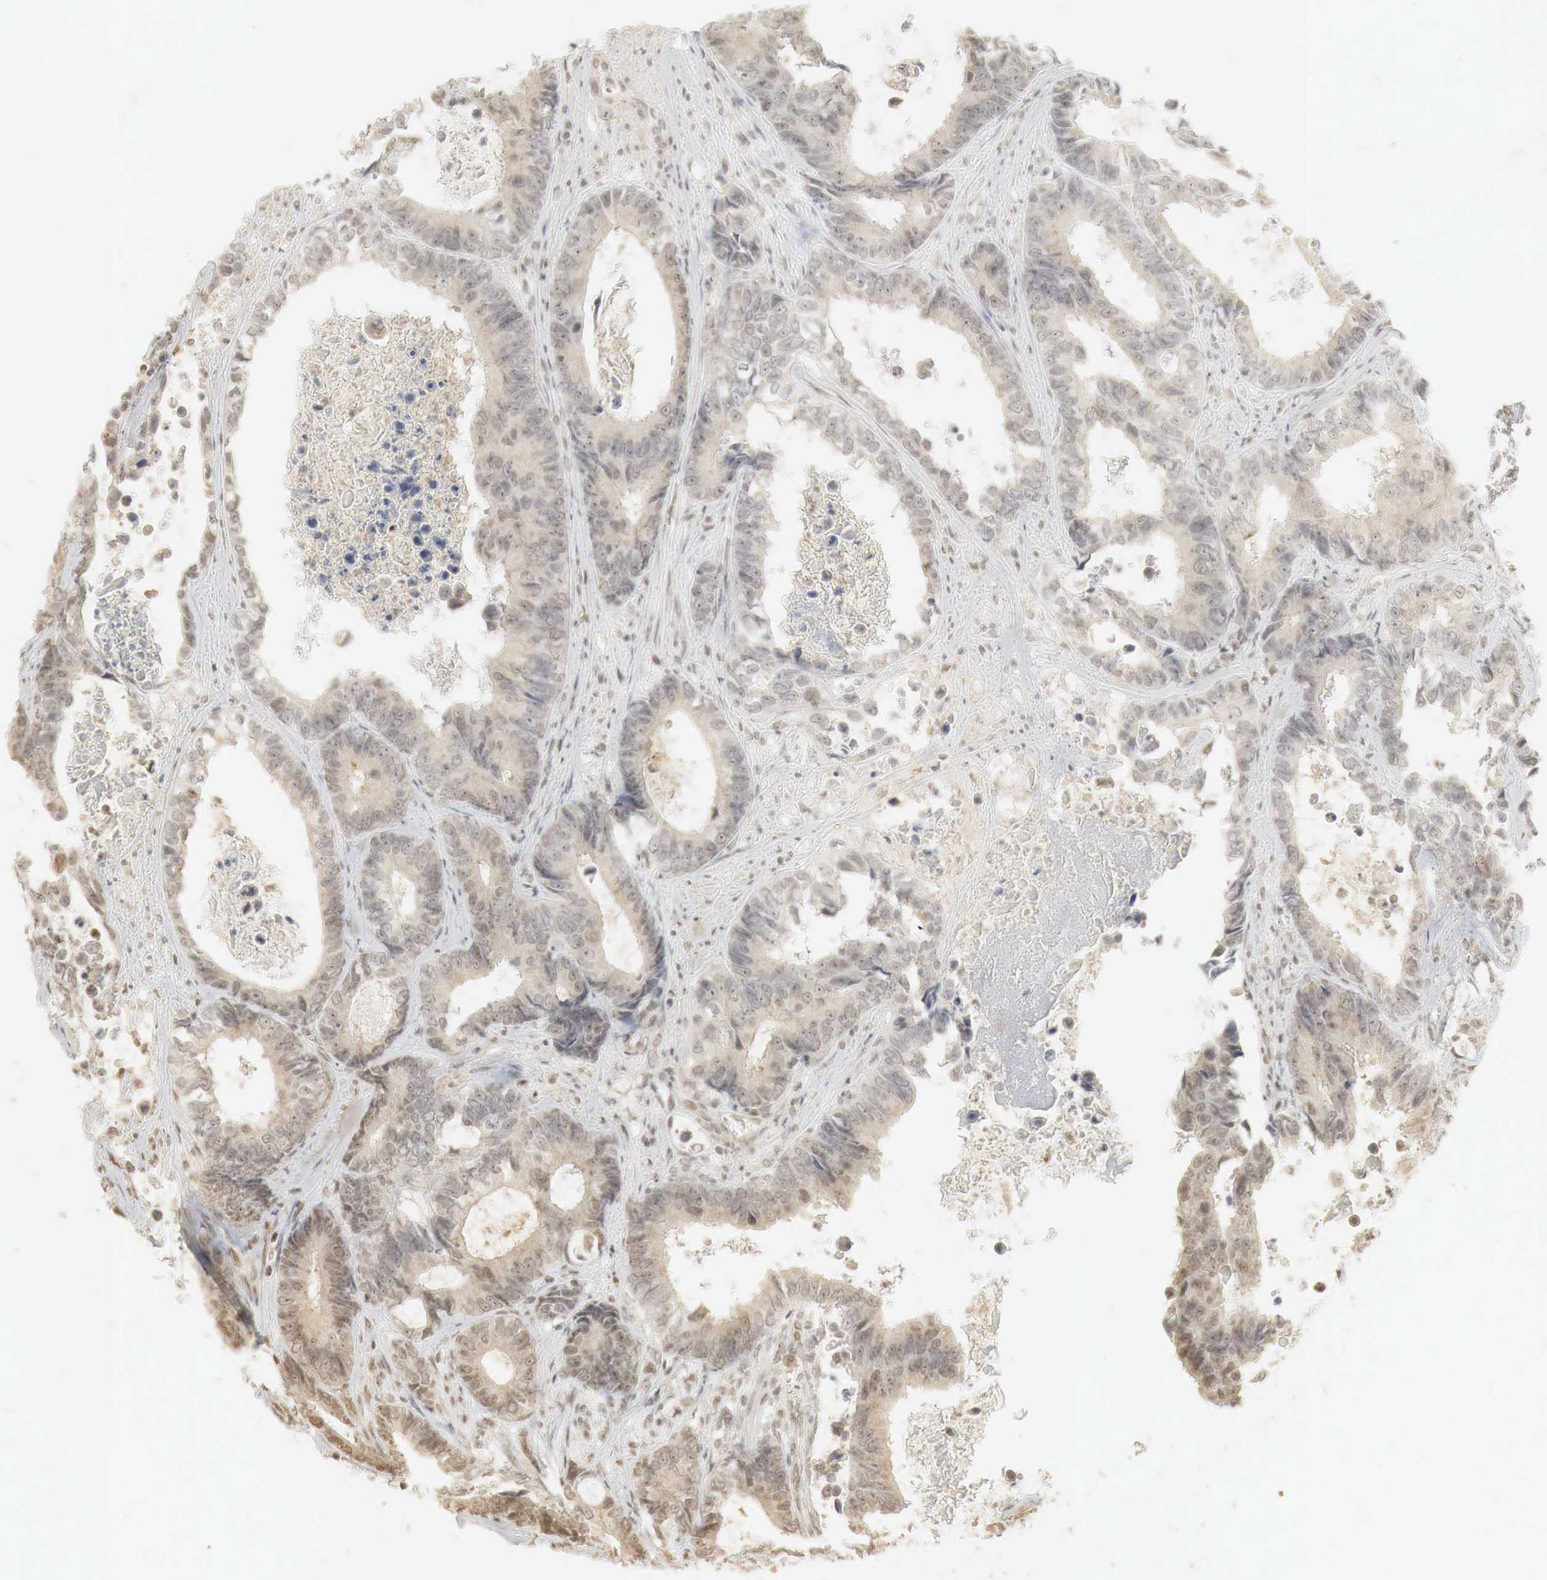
{"staining": {"intensity": "weak", "quantity": "25%-75%", "location": "cytoplasmic/membranous"}, "tissue": "colorectal cancer", "cell_type": "Tumor cells", "image_type": "cancer", "snomed": [{"axis": "morphology", "description": "Adenocarcinoma, NOS"}, {"axis": "topography", "description": "Rectum"}], "caption": "A brown stain highlights weak cytoplasmic/membranous staining of a protein in human colorectal adenocarcinoma tumor cells.", "gene": "ERBB4", "patient": {"sex": "female", "age": 98}}